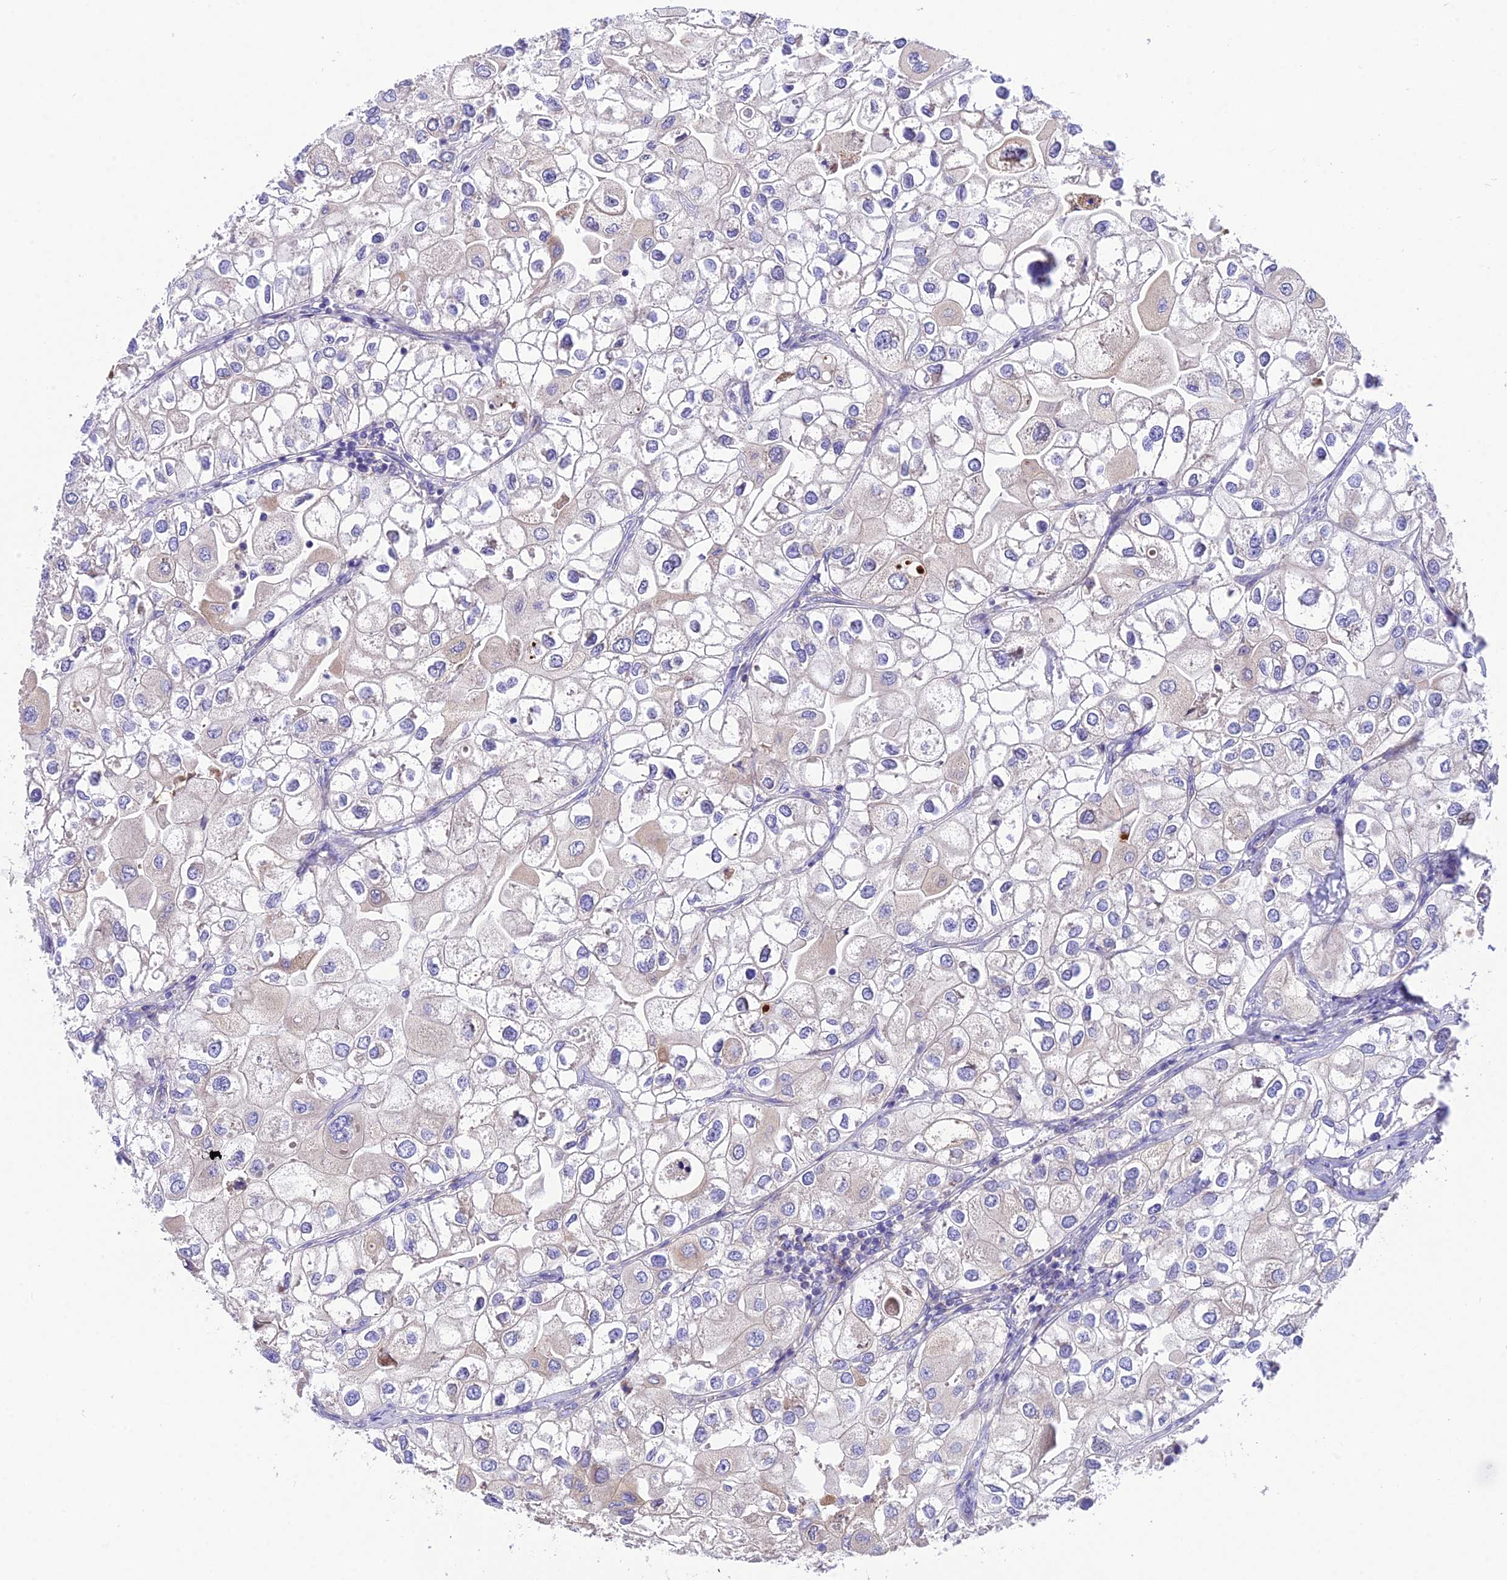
{"staining": {"intensity": "negative", "quantity": "none", "location": "none"}, "tissue": "urothelial cancer", "cell_type": "Tumor cells", "image_type": "cancer", "snomed": [{"axis": "morphology", "description": "Urothelial carcinoma, High grade"}, {"axis": "topography", "description": "Urinary bladder"}], "caption": "High-grade urothelial carcinoma was stained to show a protein in brown. There is no significant expression in tumor cells.", "gene": "TRIM43B", "patient": {"sex": "male", "age": 64}}